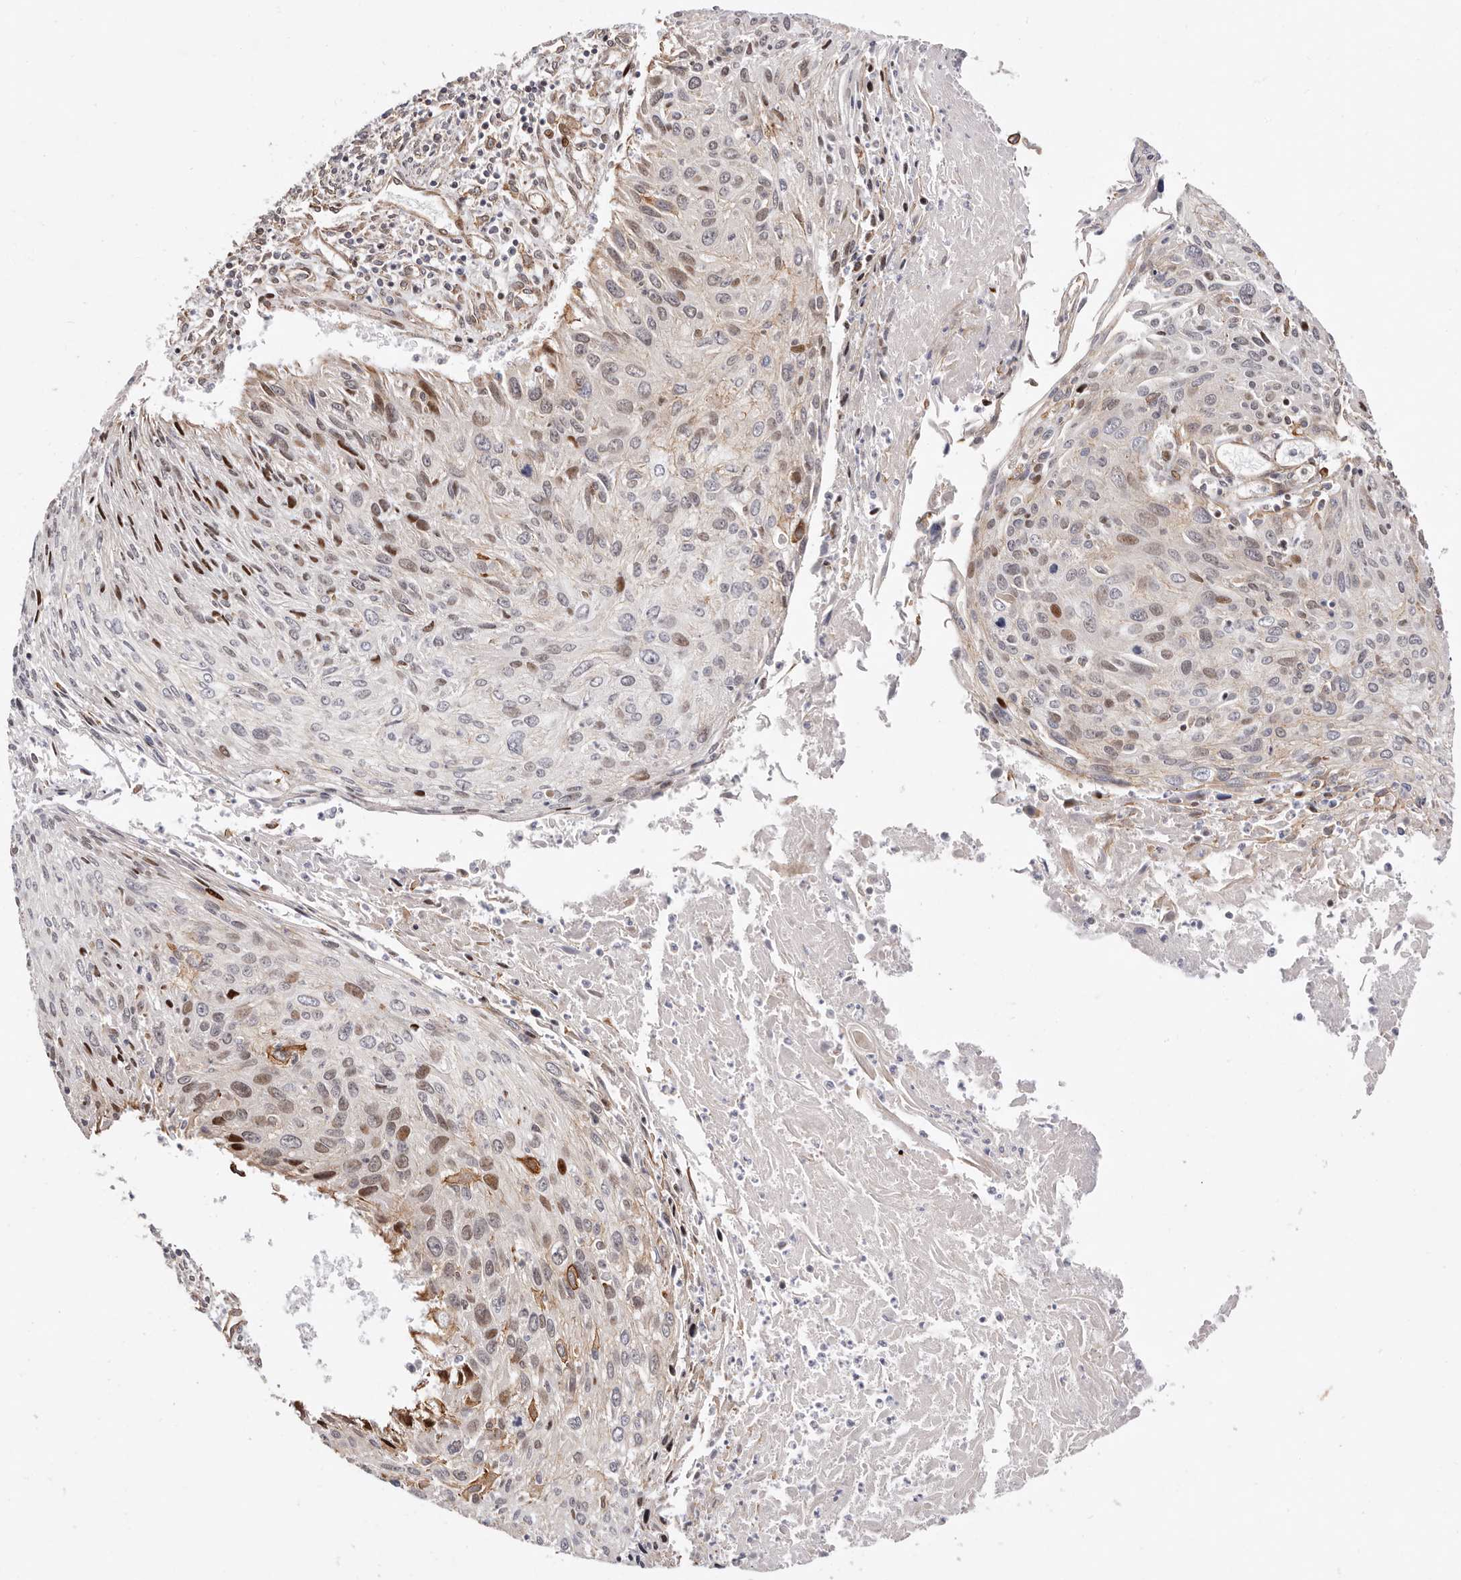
{"staining": {"intensity": "strong", "quantity": "<25%", "location": "cytoplasmic/membranous,nuclear"}, "tissue": "cervical cancer", "cell_type": "Tumor cells", "image_type": "cancer", "snomed": [{"axis": "morphology", "description": "Squamous cell carcinoma, NOS"}, {"axis": "topography", "description": "Cervix"}], "caption": "Cervical squamous cell carcinoma stained for a protein (brown) demonstrates strong cytoplasmic/membranous and nuclear positive staining in approximately <25% of tumor cells.", "gene": "EPHX3", "patient": {"sex": "female", "age": 51}}